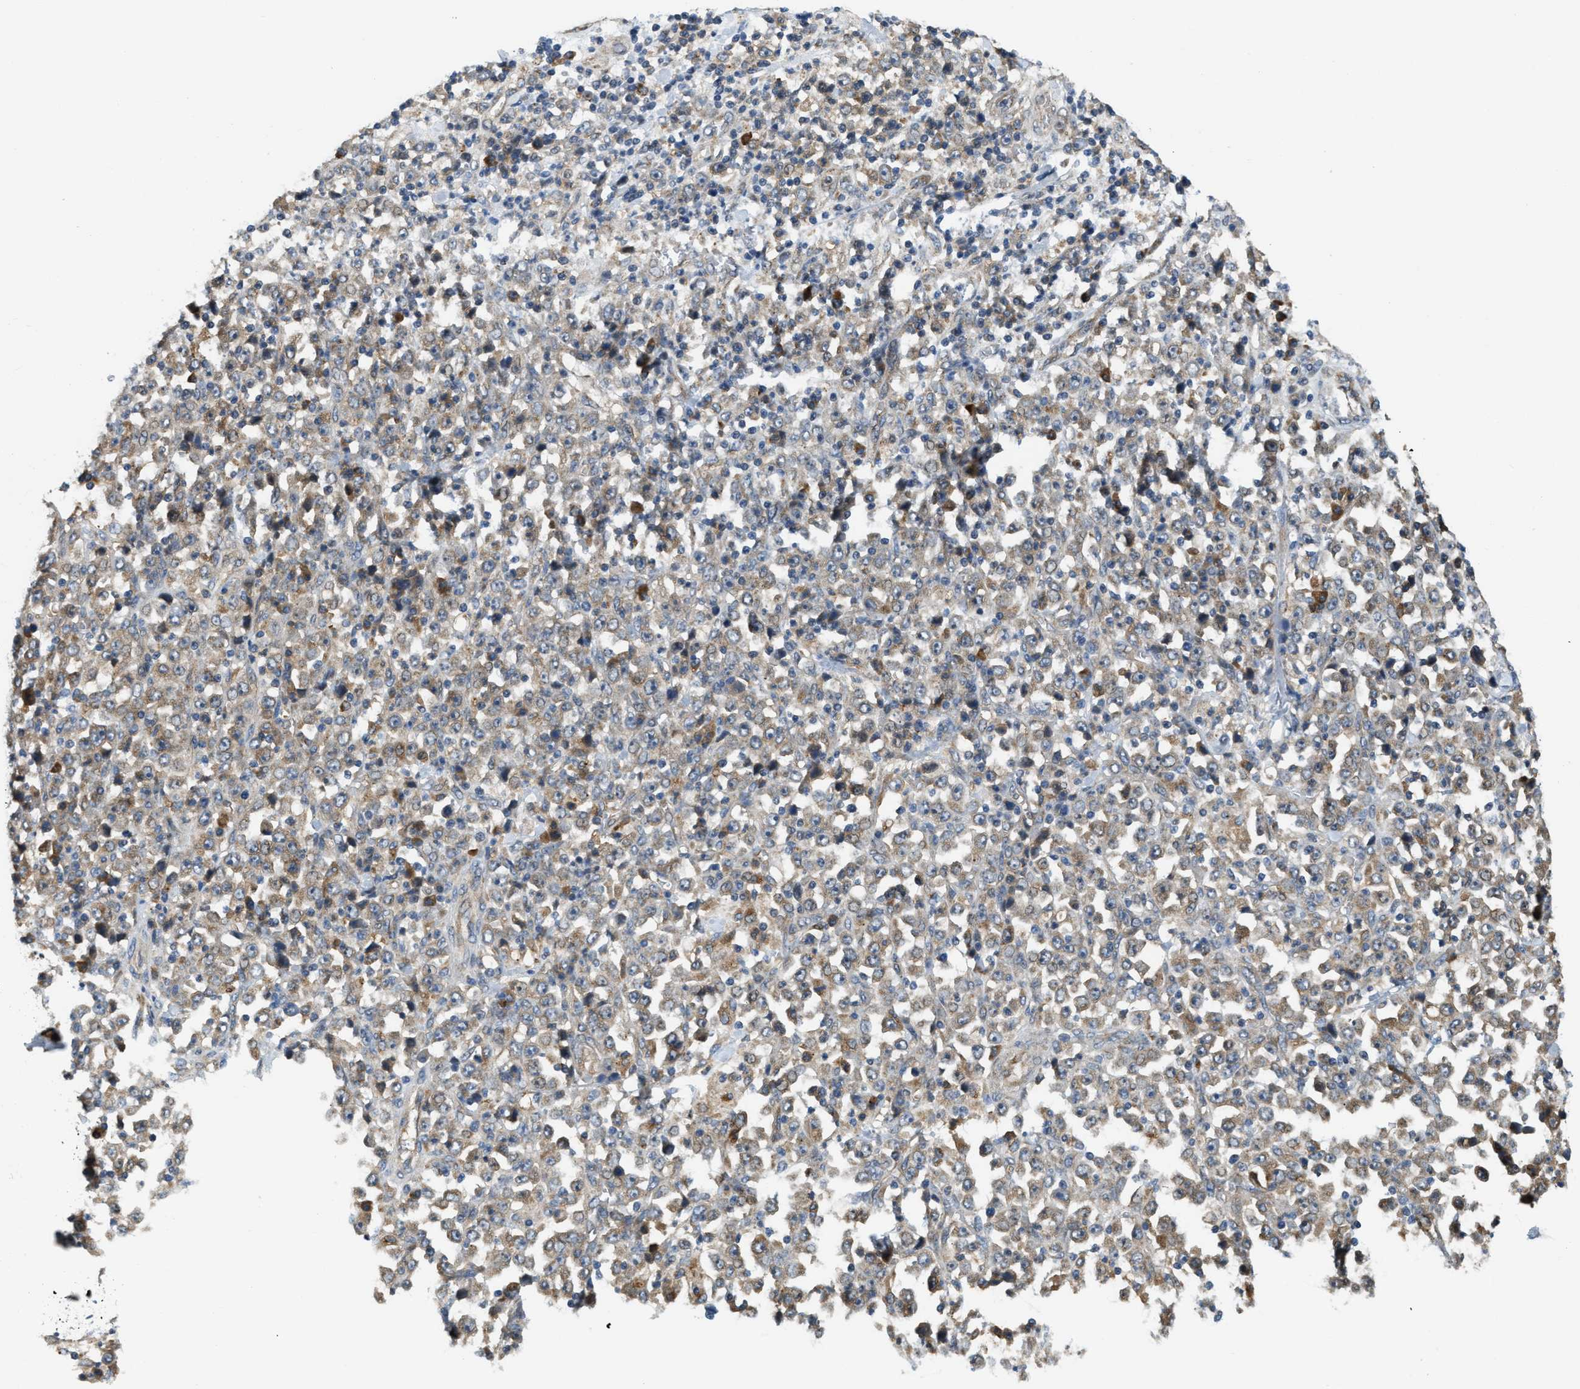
{"staining": {"intensity": "moderate", "quantity": "25%-75%", "location": "cytoplasmic/membranous"}, "tissue": "stomach cancer", "cell_type": "Tumor cells", "image_type": "cancer", "snomed": [{"axis": "morphology", "description": "Normal tissue, NOS"}, {"axis": "morphology", "description": "Adenocarcinoma, NOS"}, {"axis": "topography", "description": "Stomach, upper"}, {"axis": "topography", "description": "Stomach"}], "caption": "Protein expression analysis of human stomach cancer (adenocarcinoma) reveals moderate cytoplasmic/membranous positivity in approximately 25%-75% of tumor cells. (DAB IHC with brightfield microscopy, high magnification).", "gene": "STARD3NL", "patient": {"sex": "male", "age": 59}}